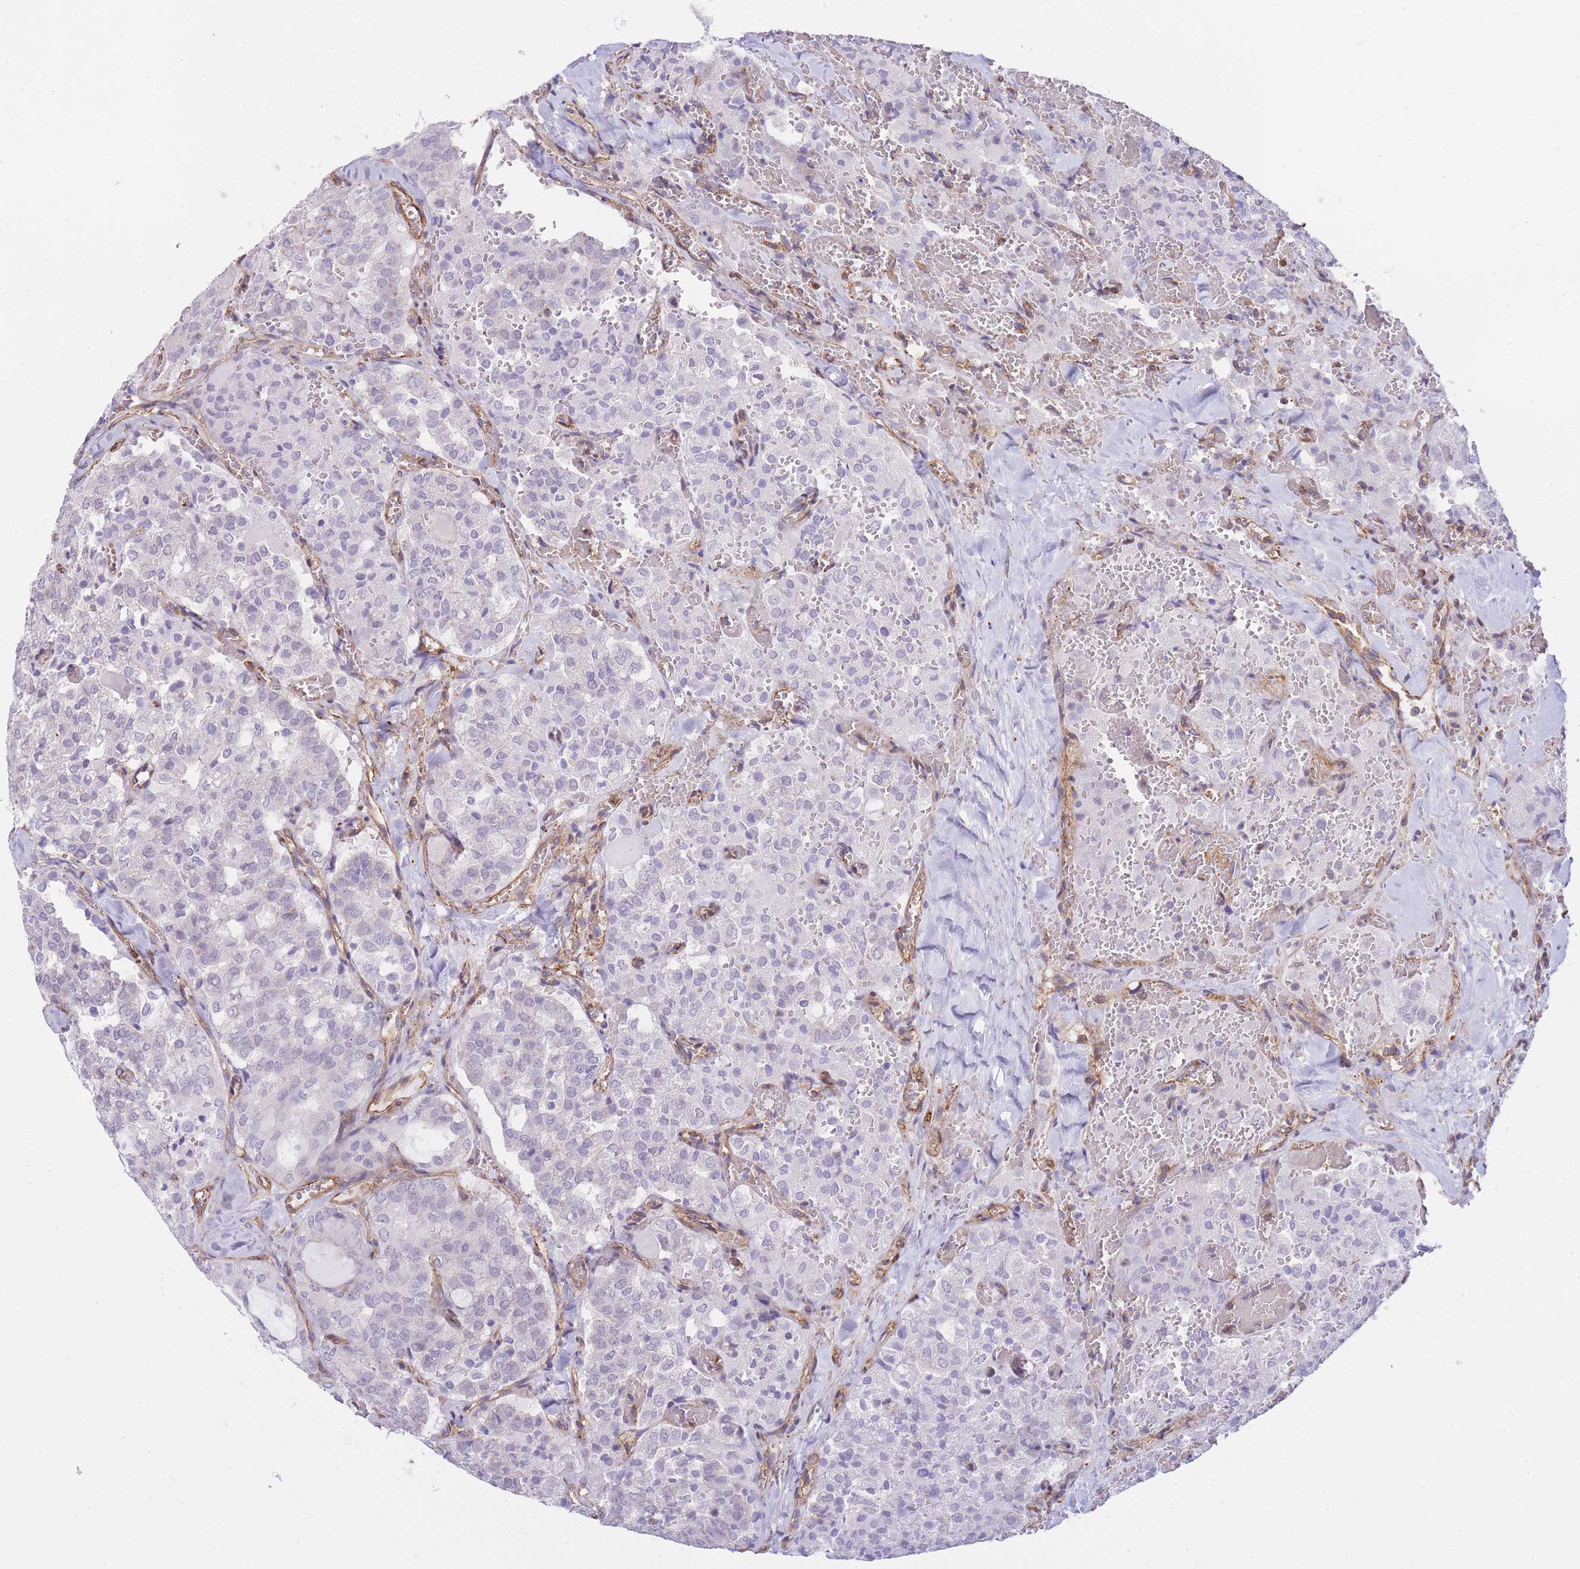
{"staining": {"intensity": "negative", "quantity": "none", "location": "none"}, "tissue": "thyroid cancer", "cell_type": "Tumor cells", "image_type": "cancer", "snomed": [{"axis": "morphology", "description": "Follicular adenoma carcinoma, NOS"}, {"axis": "topography", "description": "Thyroid gland"}], "caption": "The photomicrograph exhibits no significant positivity in tumor cells of thyroid cancer (follicular adenoma carcinoma). Brightfield microscopy of IHC stained with DAB (brown) and hematoxylin (blue), captured at high magnification.", "gene": "CDC25B", "patient": {"sex": "male", "age": 75}}